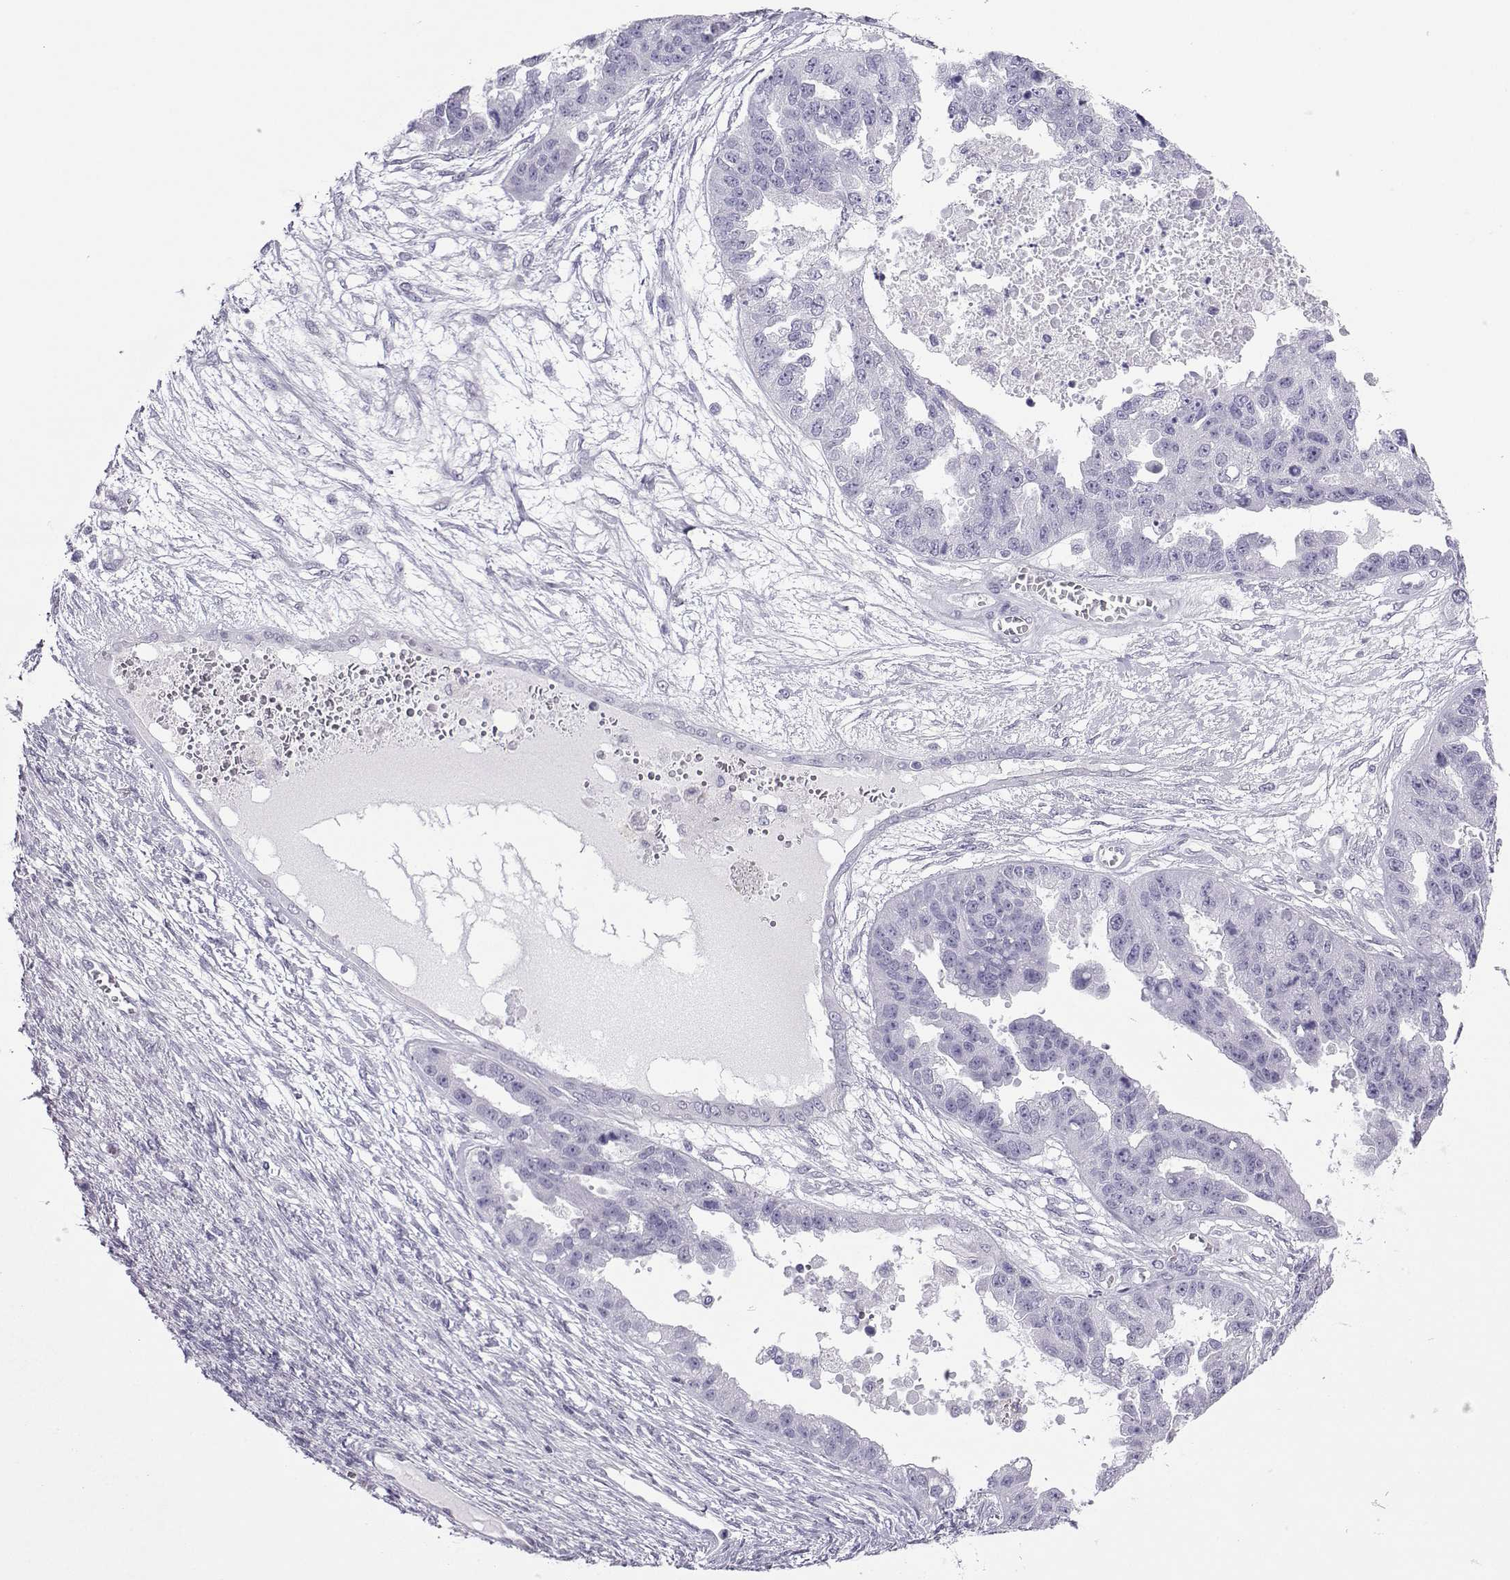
{"staining": {"intensity": "negative", "quantity": "none", "location": "none"}, "tissue": "ovarian cancer", "cell_type": "Tumor cells", "image_type": "cancer", "snomed": [{"axis": "morphology", "description": "Cystadenocarcinoma, serous, NOS"}, {"axis": "topography", "description": "Ovary"}], "caption": "Immunohistochemical staining of human serous cystadenocarcinoma (ovarian) reveals no significant expression in tumor cells.", "gene": "KIF17", "patient": {"sex": "female", "age": 58}}